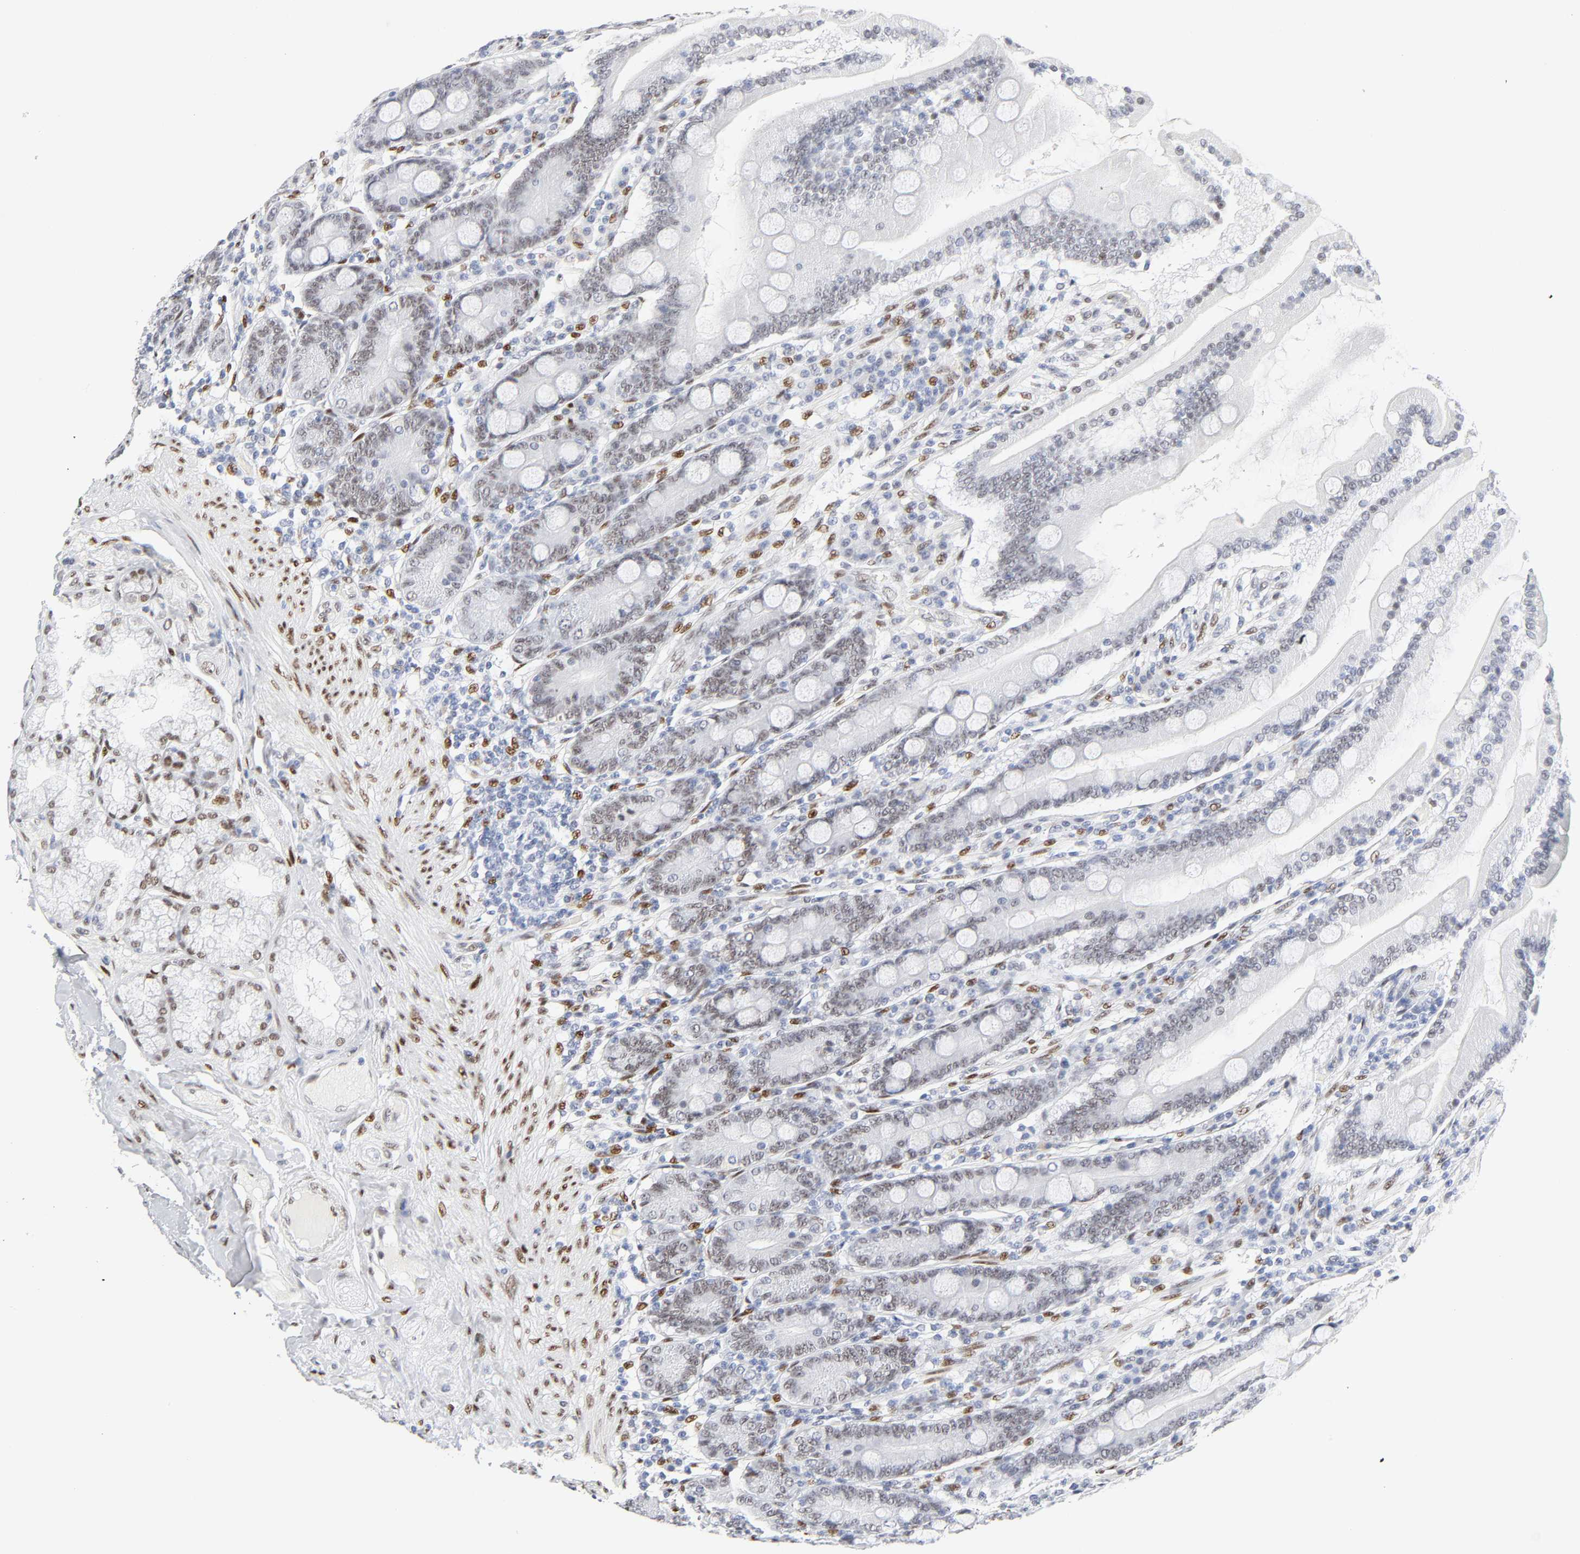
{"staining": {"intensity": "weak", "quantity": ">75%", "location": "nuclear"}, "tissue": "duodenum", "cell_type": "Glandular cells", "image_type": "normal", "snomed": [{"axis": "morphology", "description": "Normal tissue, NOS"}, {"axis": "topography", "description": "Duodenum"}], "caption": "Benign duodenum was stained to show a protein in brown. There is low levels of weak nuclear positivity in approximately >75% of glandular cells.", "gene": "NFIC", "patient": {"sex": "female", "age": 64}}